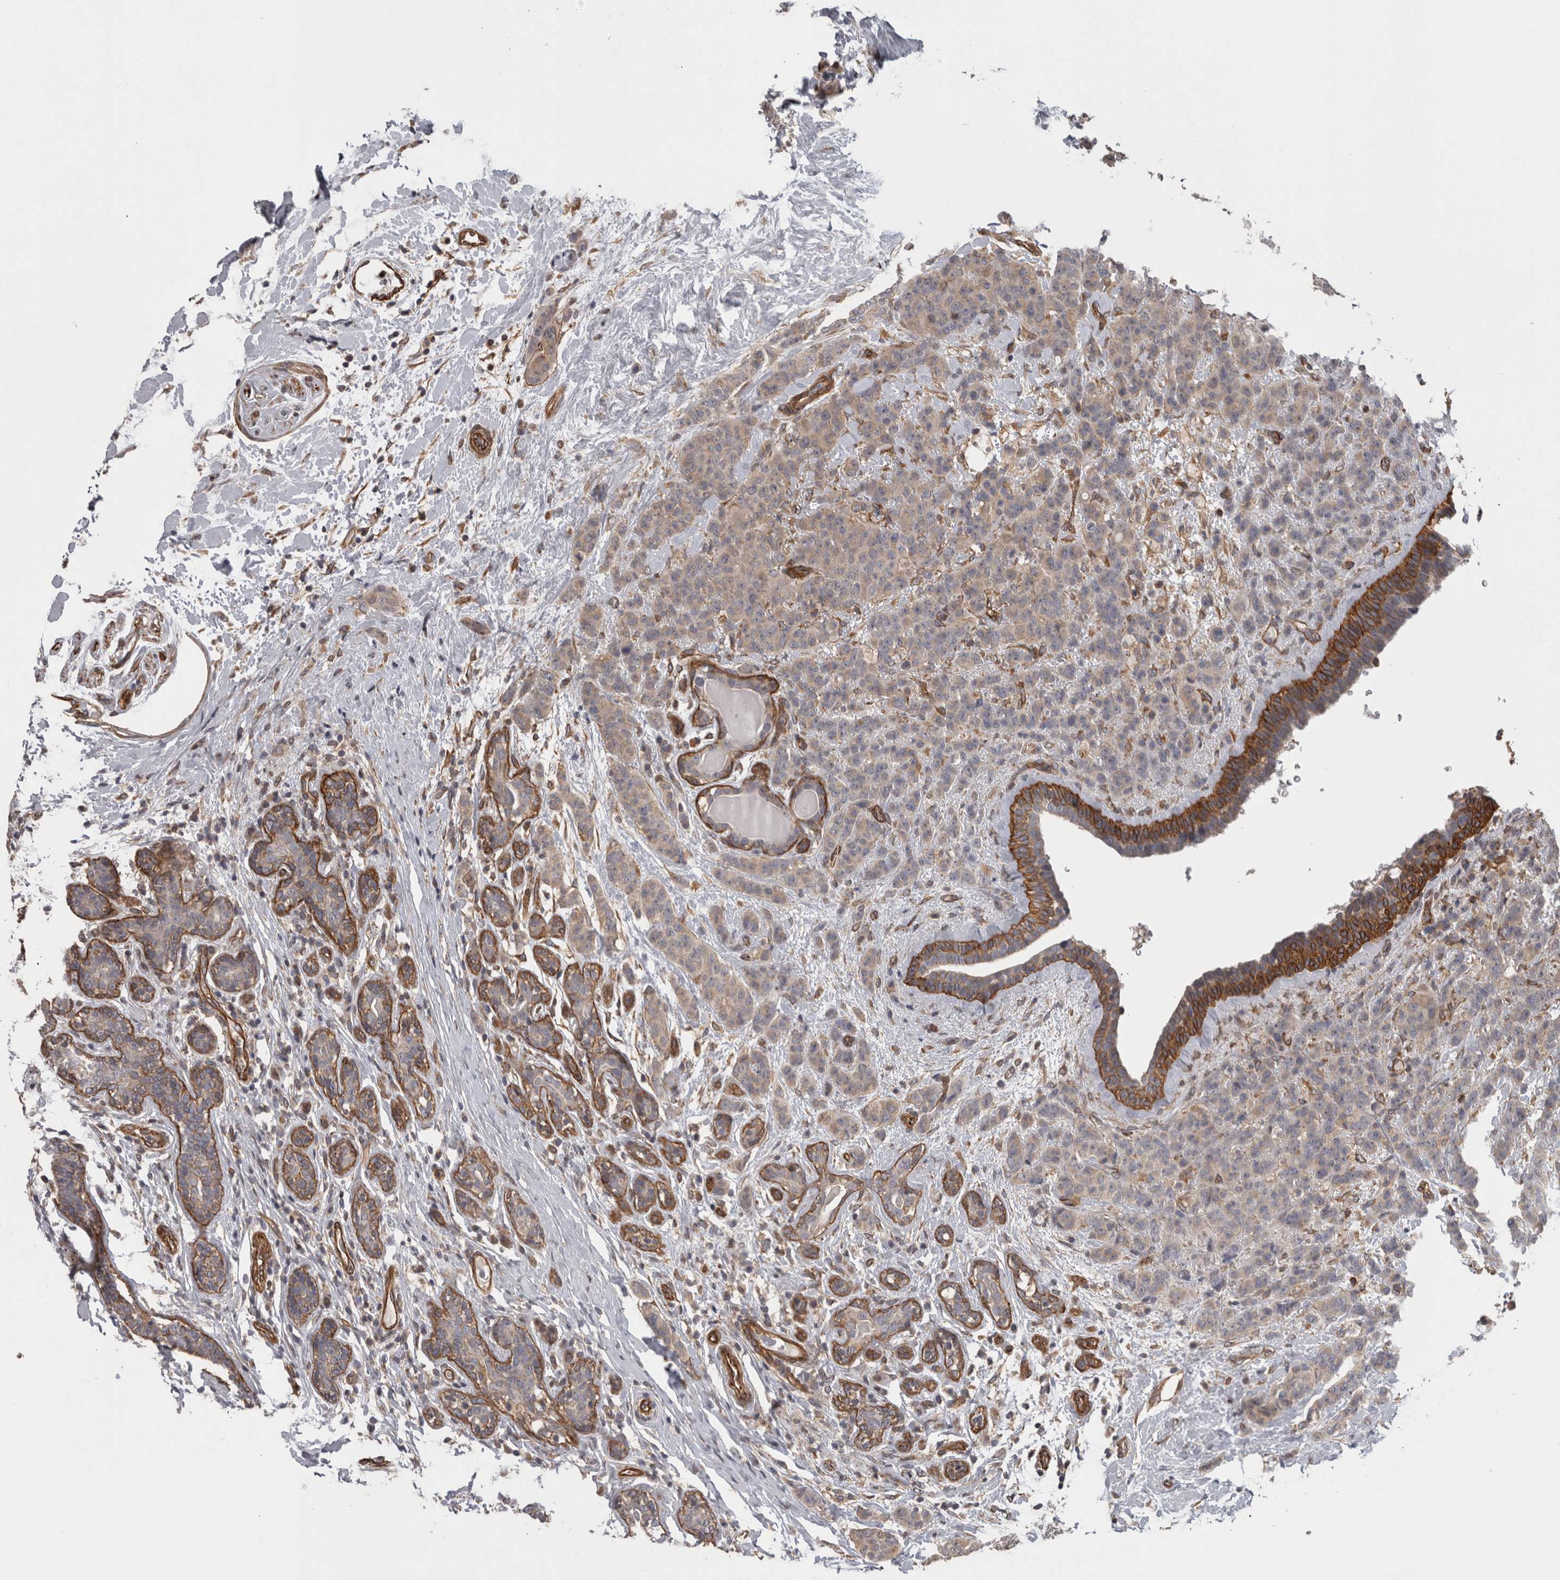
{"staining": {"intensity": "weak", "quantity": "25%-75%", "location": "cytoplasmic/membranous"}, "tissue": "breast cancer", "cell_type": "Tumor cells", "image_type": "cancer", "snomed": [{"axis": "morphology", "description": "Normal tissue, NOS"}, {"axis": "morphology", "description": "Duct carcinoma"}, {"axis": "topography", "description": "Breast"}], "caption": "Human infiltrating ductal carcinoma (breast) stained with a protein marker demonstrates weak staining in tumor cells.", "gene": "RMDN1", "patient": {"sex": "female", "age": 40}}